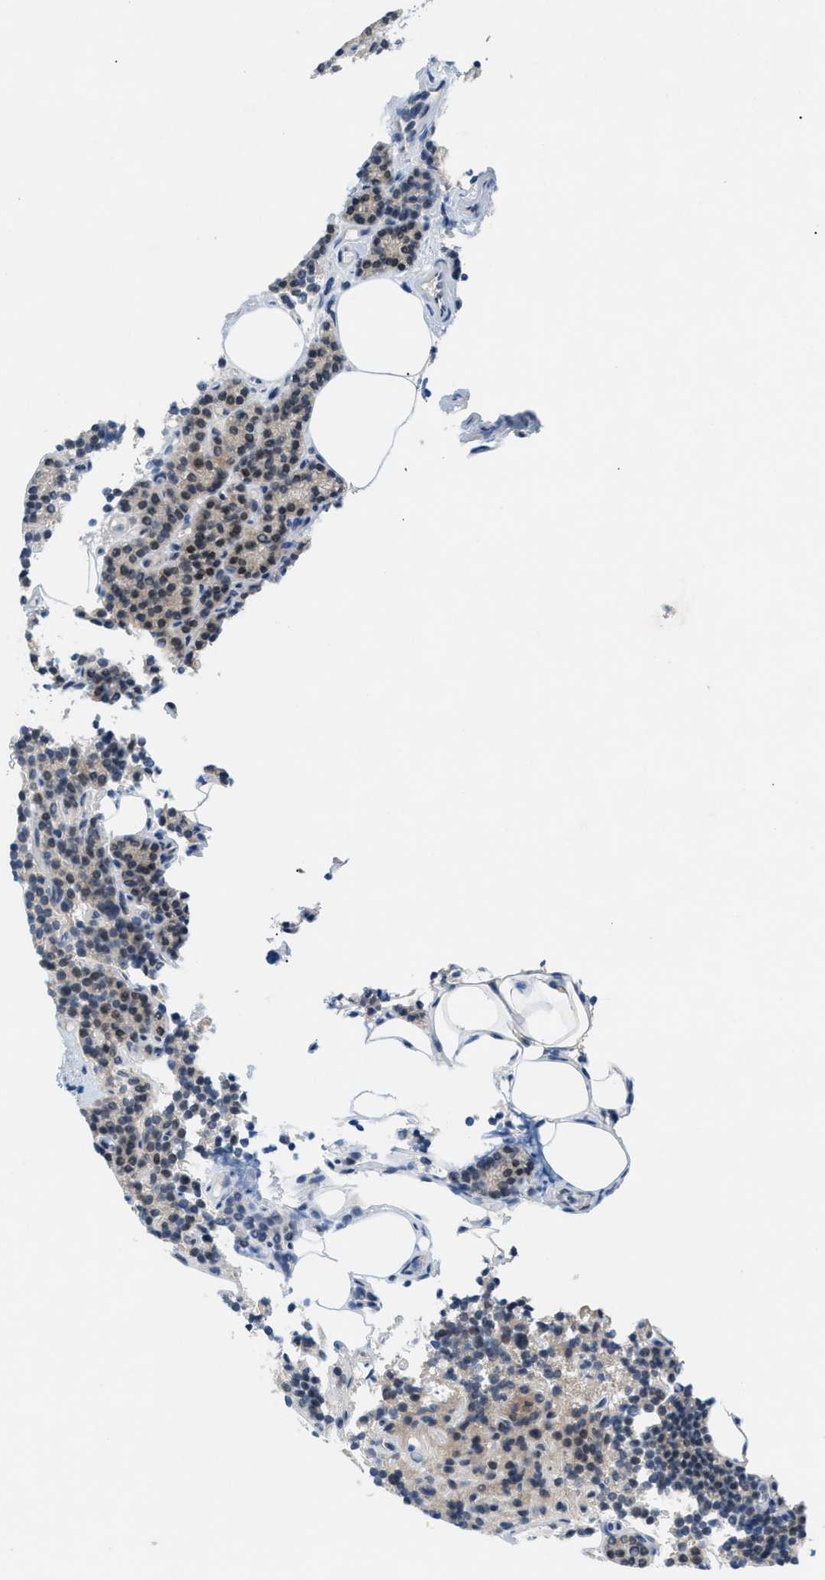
{"staining": {"intensity": "moderate", "quantity": "<25%", "location": "nuclear"}, "tissue": "parathyroid gland", "cell_type": "Glandular cells", "image_type": "normal", "snomed": [{"axis": "morphology", "description": "Normal tissue, NOS"}, {"axis": "morphology", "description": "Adenoma, NOS"}, {"axis": "topography", "description": "Parathyroid gland"}], "caption": "The photomicrograph shows staining of unremarkable parathyroid gland, revealing moderate nuclear protein positivity (brown color) within glandular cells.", "gene": "WIPI2", "patient": {"sex": "female", "age": 43}}